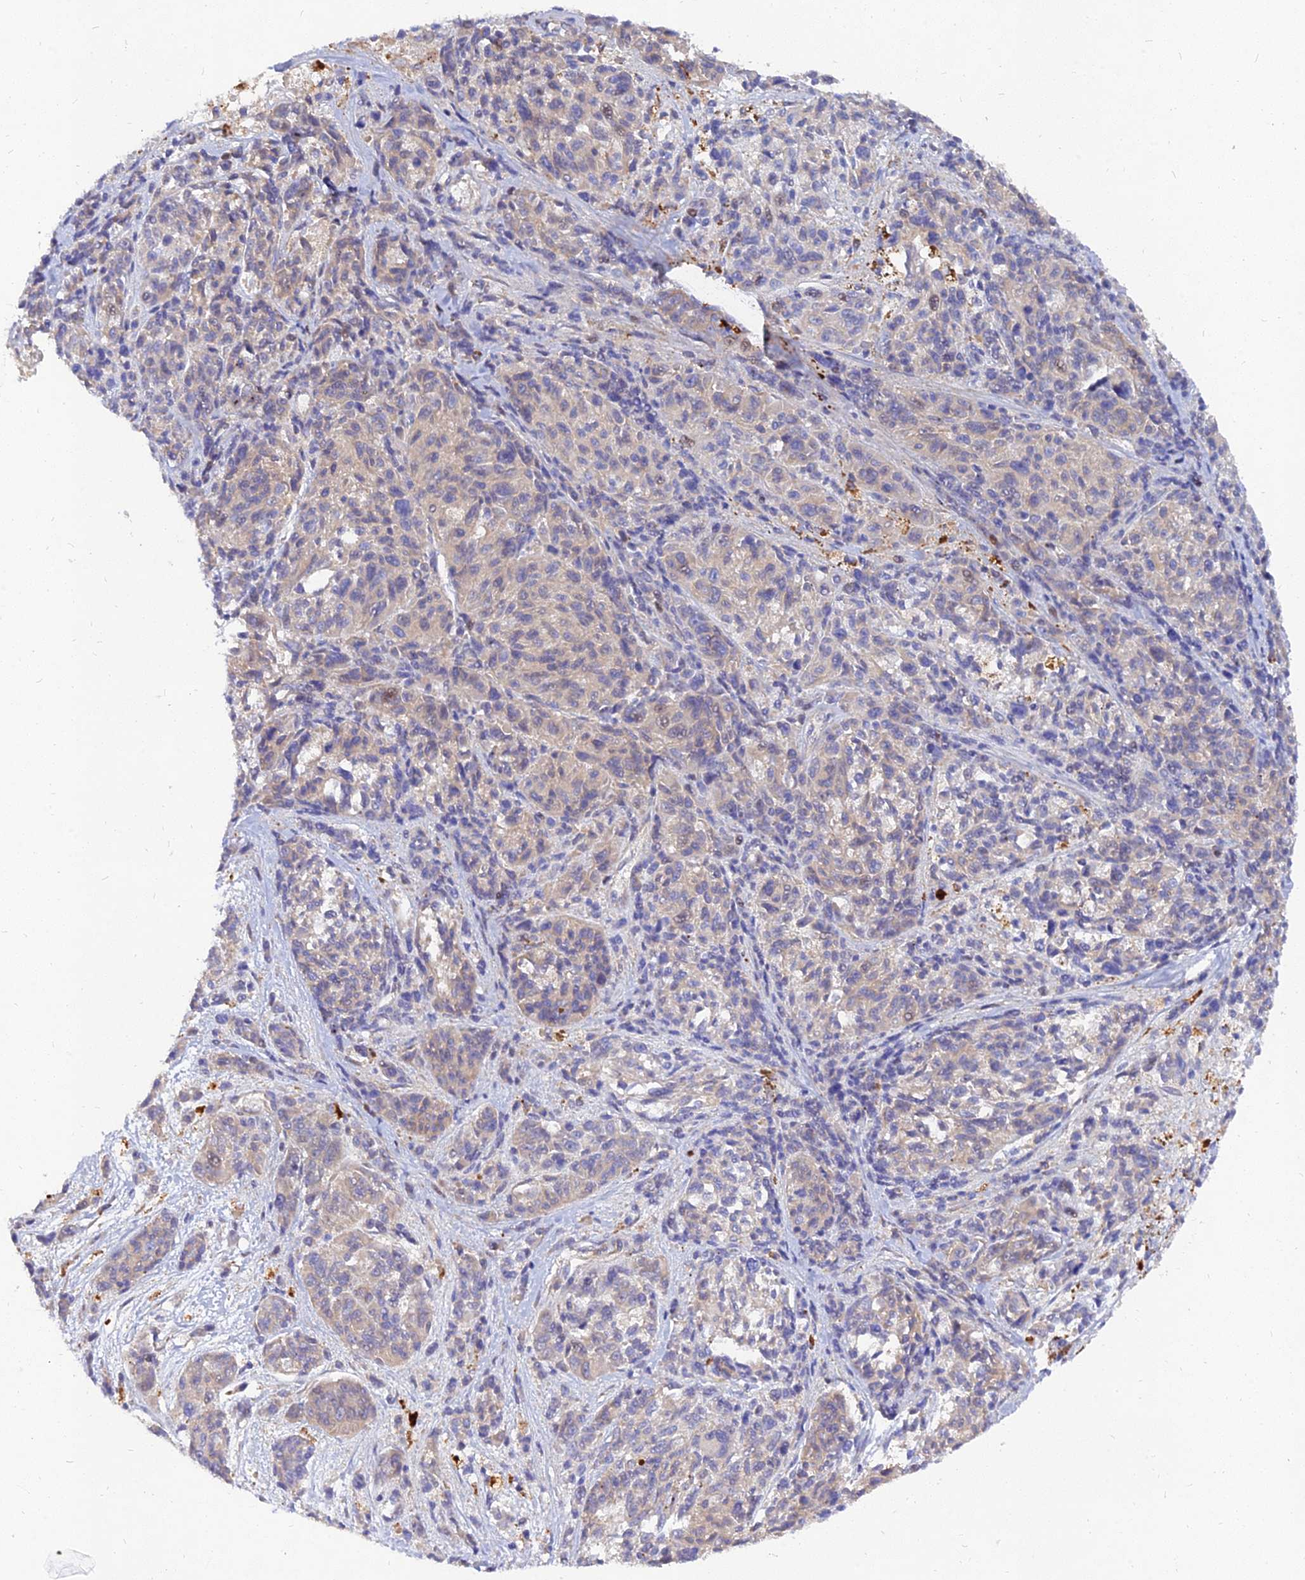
{"staining": {"intensity": "negative", "quantity": "none", "location": "none"}, "tissue": "melanoma", "cell_type": "Tumor cells", "image_type": "cancer", "snomed": [{"axis": "morphology", "description": "Malignant melanoma, NOS"}, {"axis": "topography", "description": "Skin"}], "caption": "IHC photomicrograph of neoplastic tissue: malignant melanoma stained with DAB (3,3'-diaminobenzidine) demonstrates no significant protein expression in tumor cells.", "gene": "MROH1", "patient": {"sex": "male", "age": 53}}